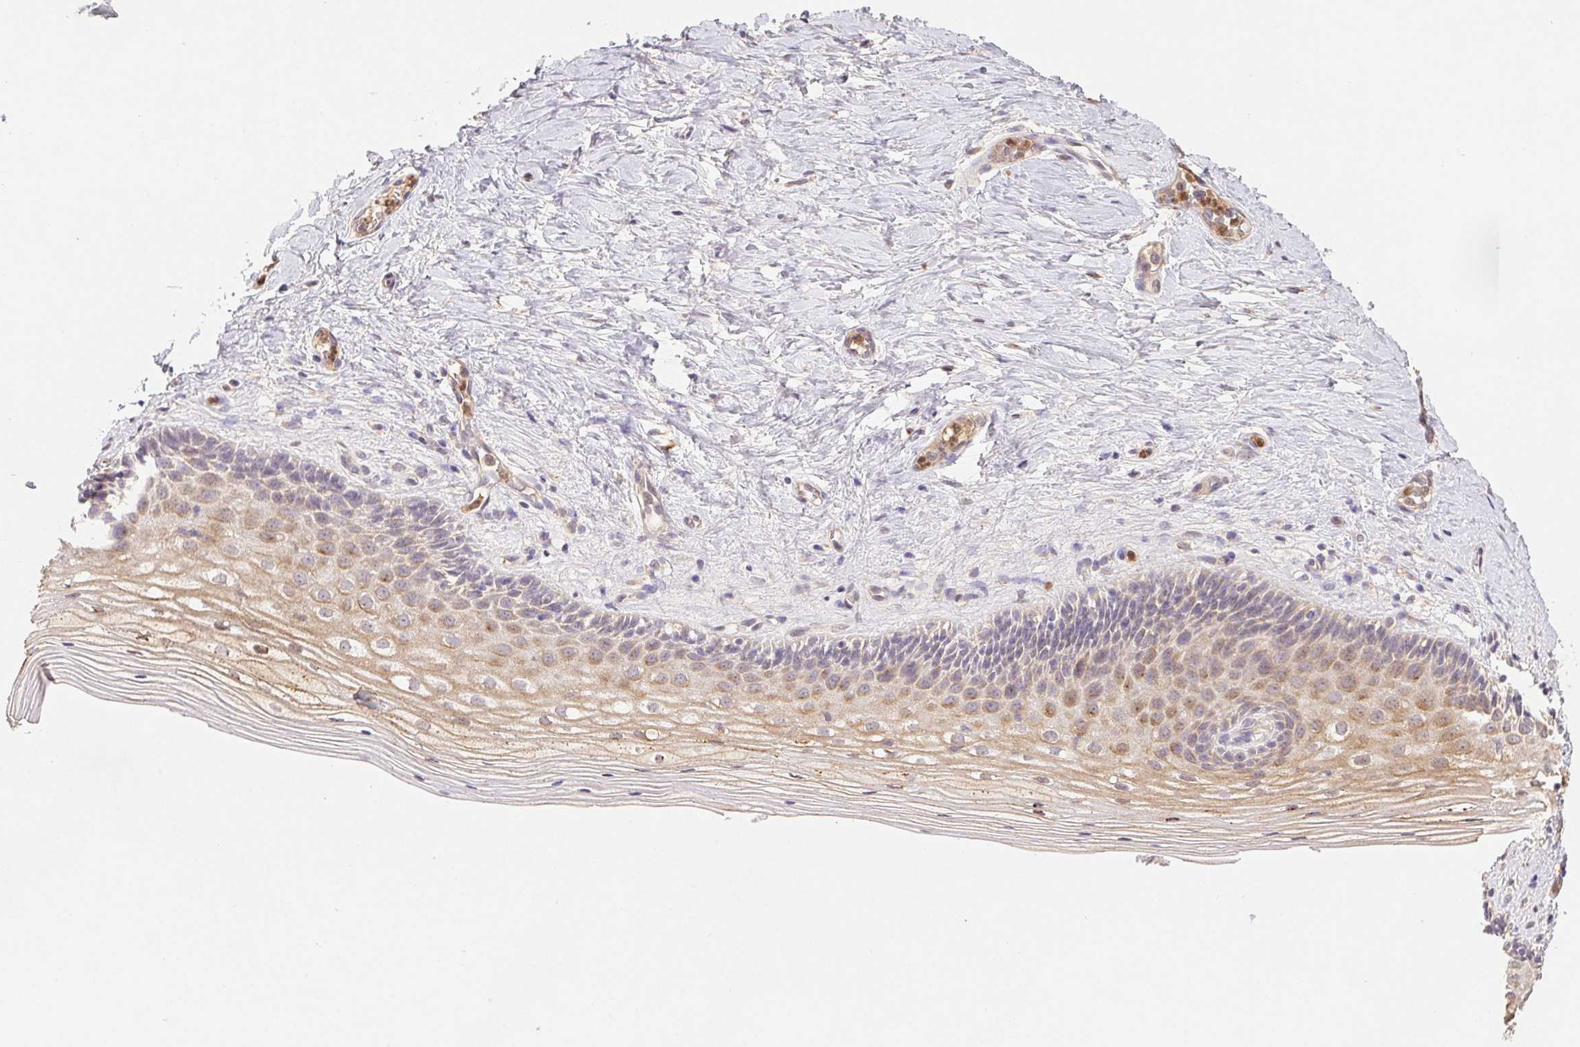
{"staining": {"intensity": "weak", "quantity": "25%-75%", "location": "cytoplasmic/membranous"}, "tissue": "vagina", "cell_type": "Squamous epithelial cells", "image_type": "normal", "snomed": [{"axis": "morphology", "description": "Normal tissue, NOS"}, {"axis": "topography", "description": "Vagina"}], "caption": "The photomicrograph displays staining of benign vagina, revealing weak cytoplasmic/membranous protein staining (brown color) within squamous epithelial cells. The staining was performed using DAB (3,3'-diaminobenzidine) to visualize the protein expression in brown, while the nuclei were stained in blue with hematoxylin (Magnification: 20x).", "gene": "RAB11A", "patient": {"sex": "female", "age": 45}}